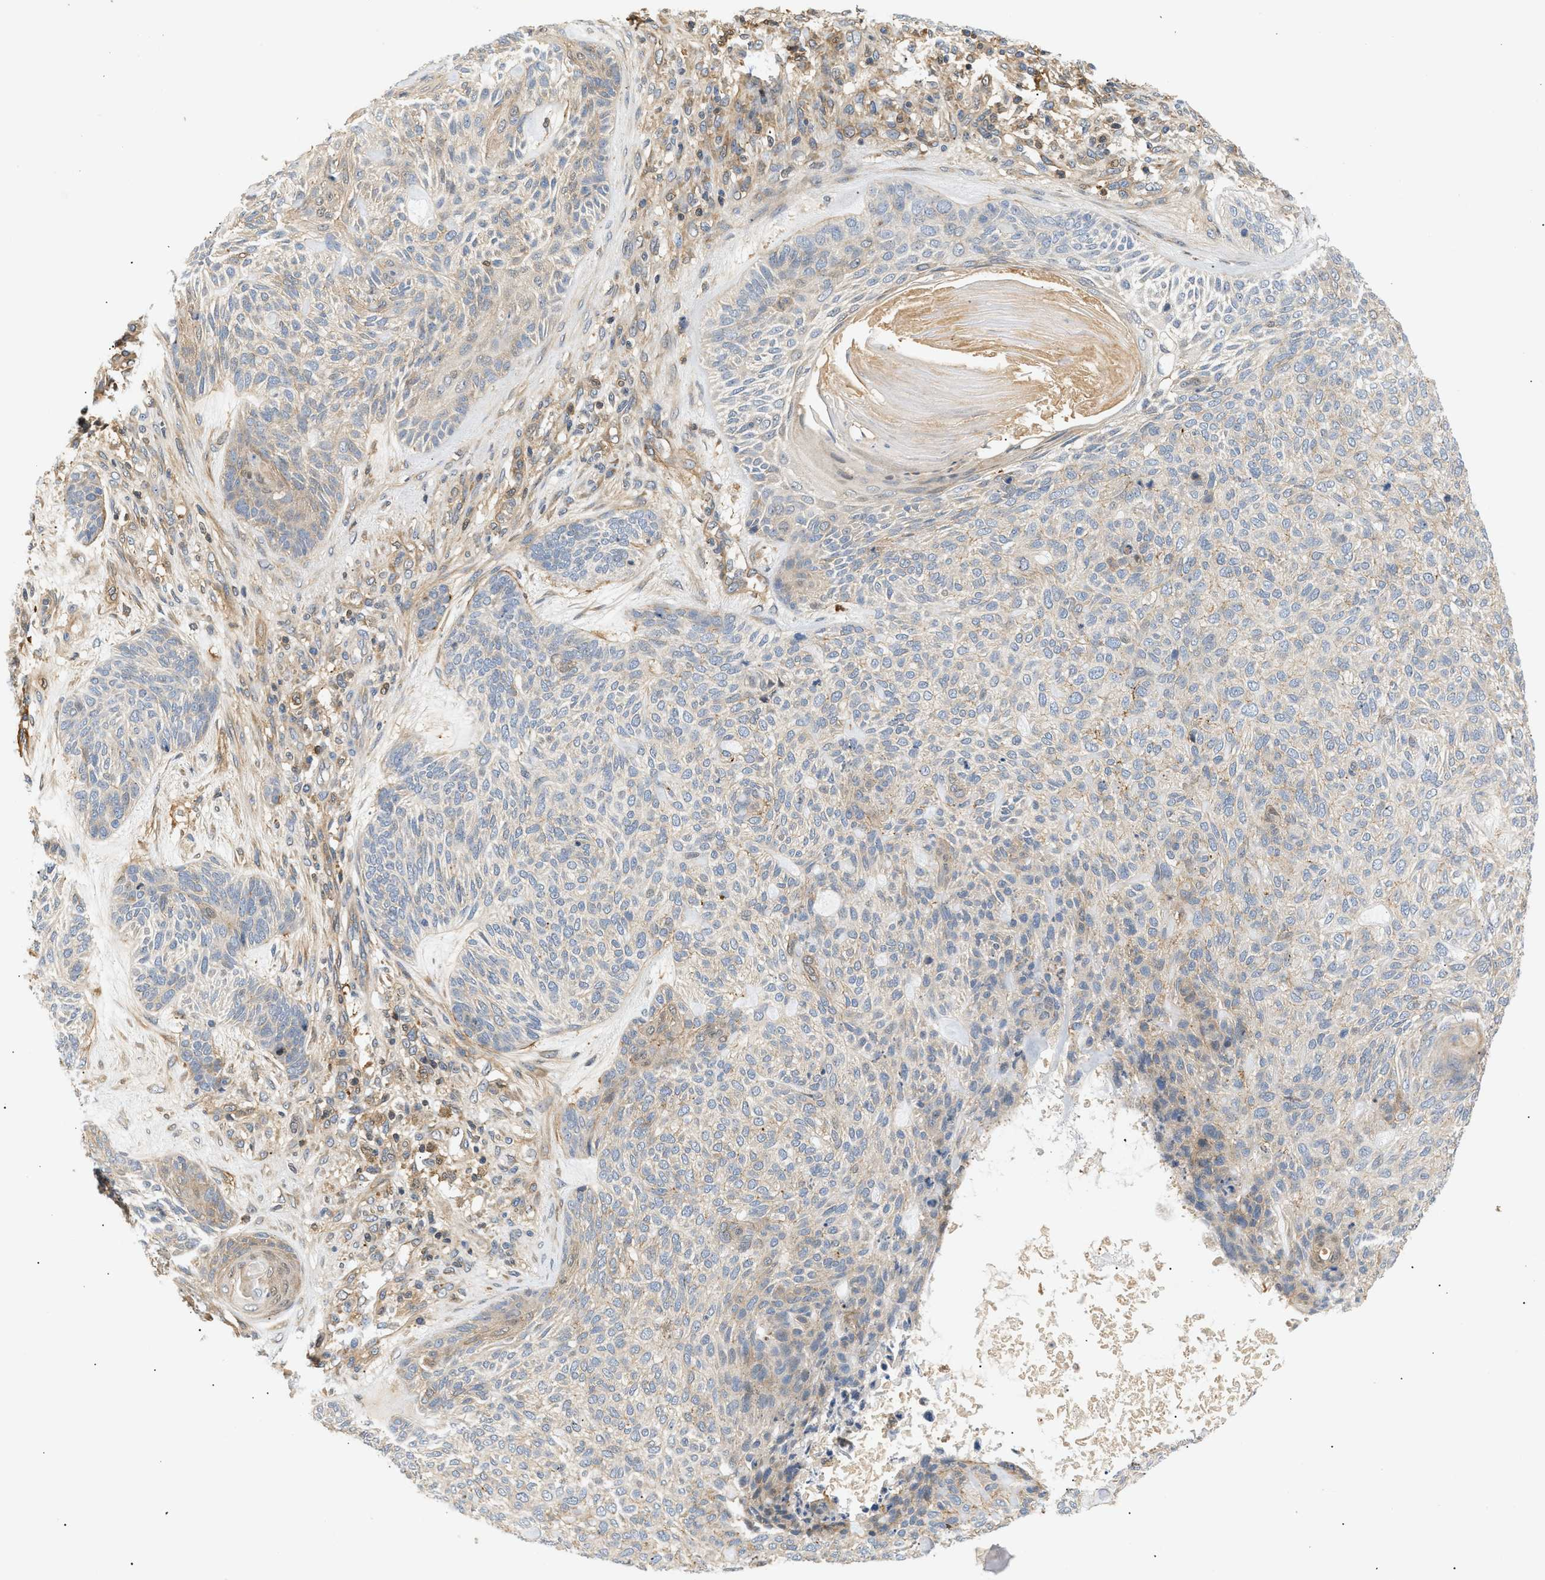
{"staining": {"intensity": "weak", "quantity": "25%-75%", "location": "cytoplasmic/membranous"}, "tissue": "skin cancer", "cell_type": "Tumor cells", "image_type": "cancer", "snomed": [{"axis": "morphology", "description": "Basal cell carcinoma"}, {"axis": "topography", "description": "Skin"}], "caption": "Tumor cells exhibit low levels of weak cytoplasmic/membranous staining in approximately 25%-75% of cells in skin cancer (basal cell carcinoma). (Brightfield microscopy of DAB IHC at high magnification).", "gene": "FARS2", "patient": {"sex": "male", "age": 55}}